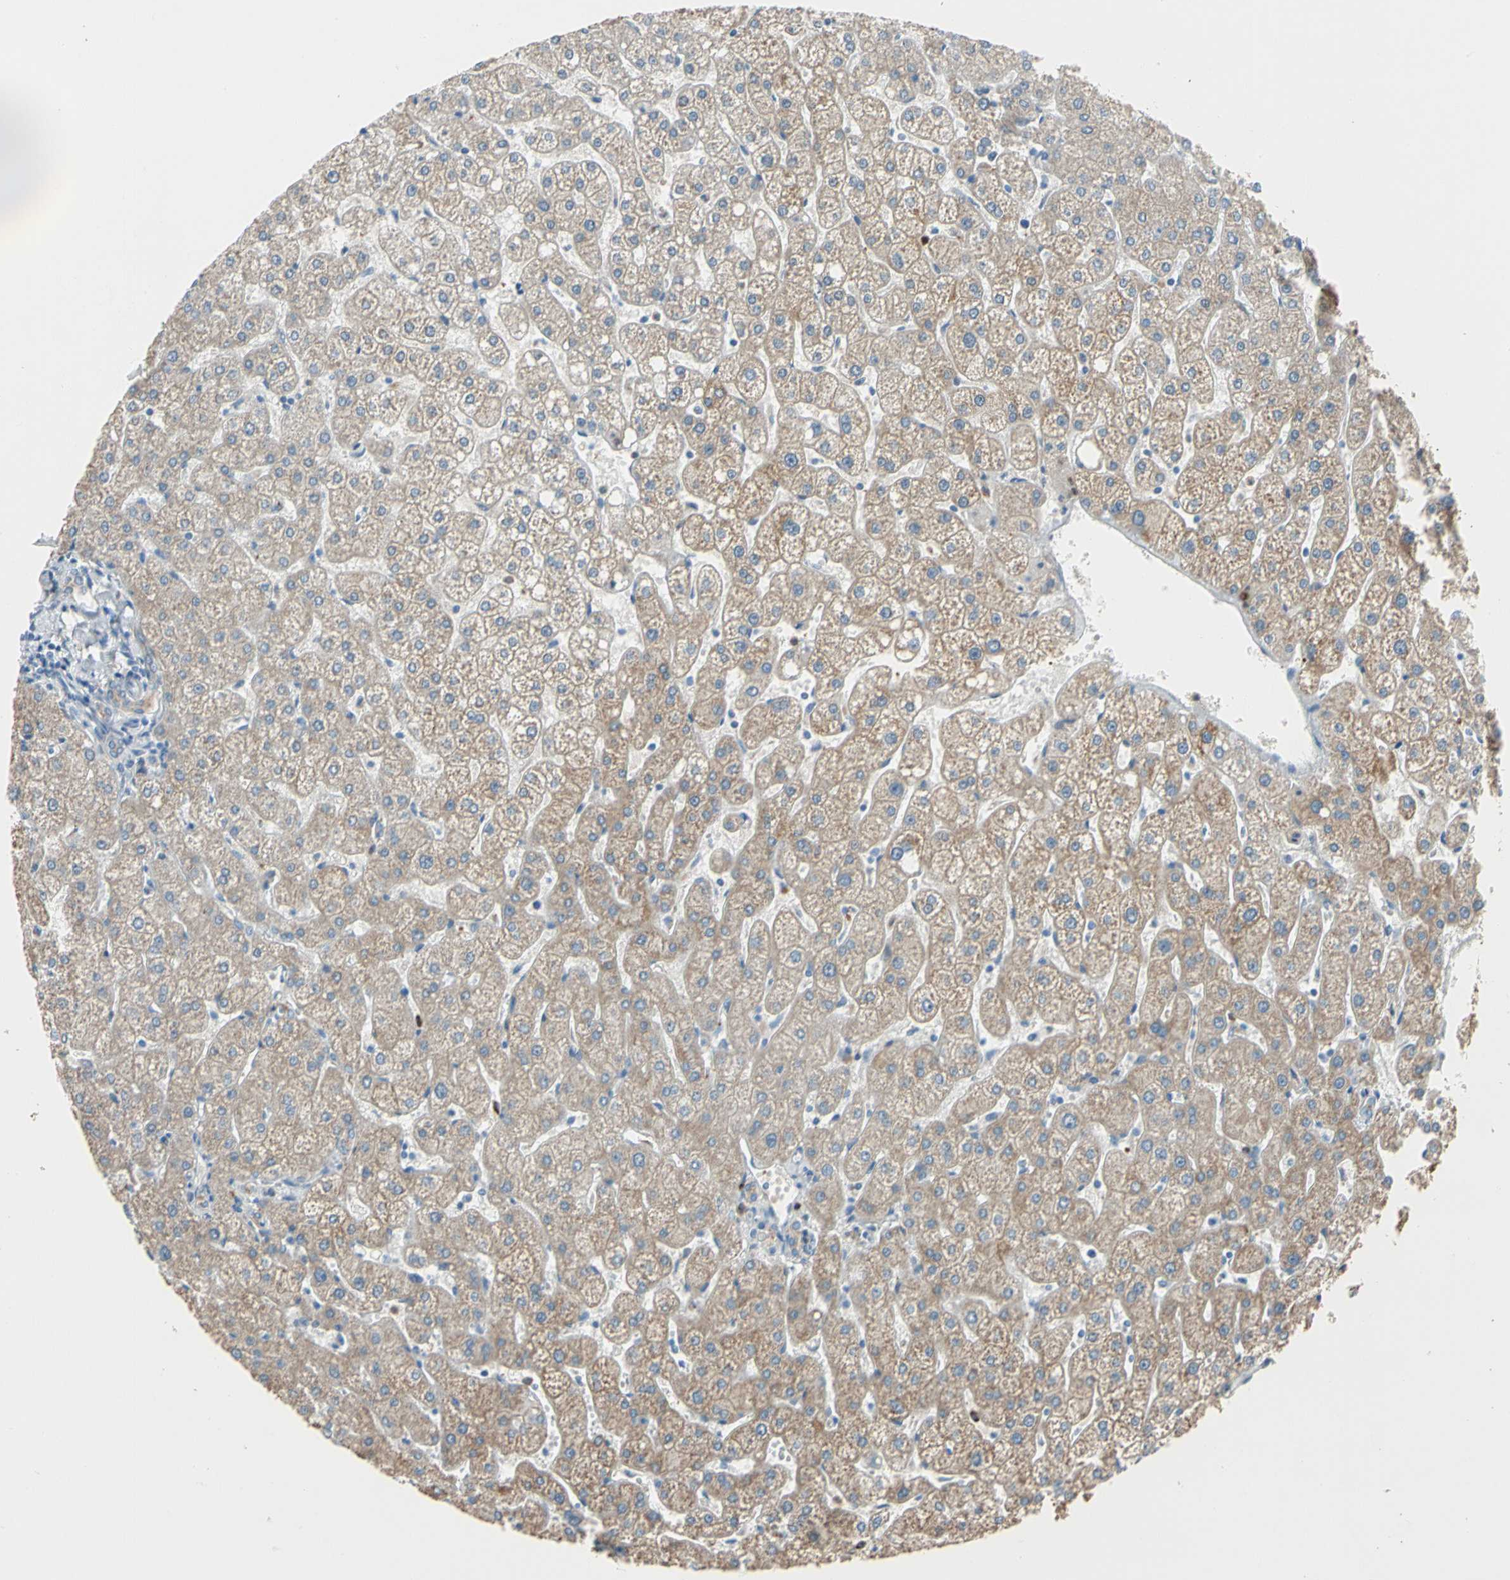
{"staining": {"intensity": "moderate", "quantity": ">75%", "location": "cytoplasmic/membranous"}, "tissue": "liver", "cell_type": "Cholangiocytes", "image_type": "normal", "snomed": [{"axis": "morphology", "description": "Normal tissue, NOS"}, {"axis": "topography", "description": "Liver"}], "caption": "High-magnification brightfield microscopy of benign liver stained with DAB (brown) and counterstained with hematoxylin (blue). cholangiocytes exhibit moderate cytoplasmic/membranous positivity is identified in approximately>75% of cells. The staining was performed using DAB to visualize the protein expression in brown, while the nuclei were stained in blue with hematoxylin (Magnification: 20x).", "gene": "LY6G6F", "patient": {"sex": "male", "age": 67}}